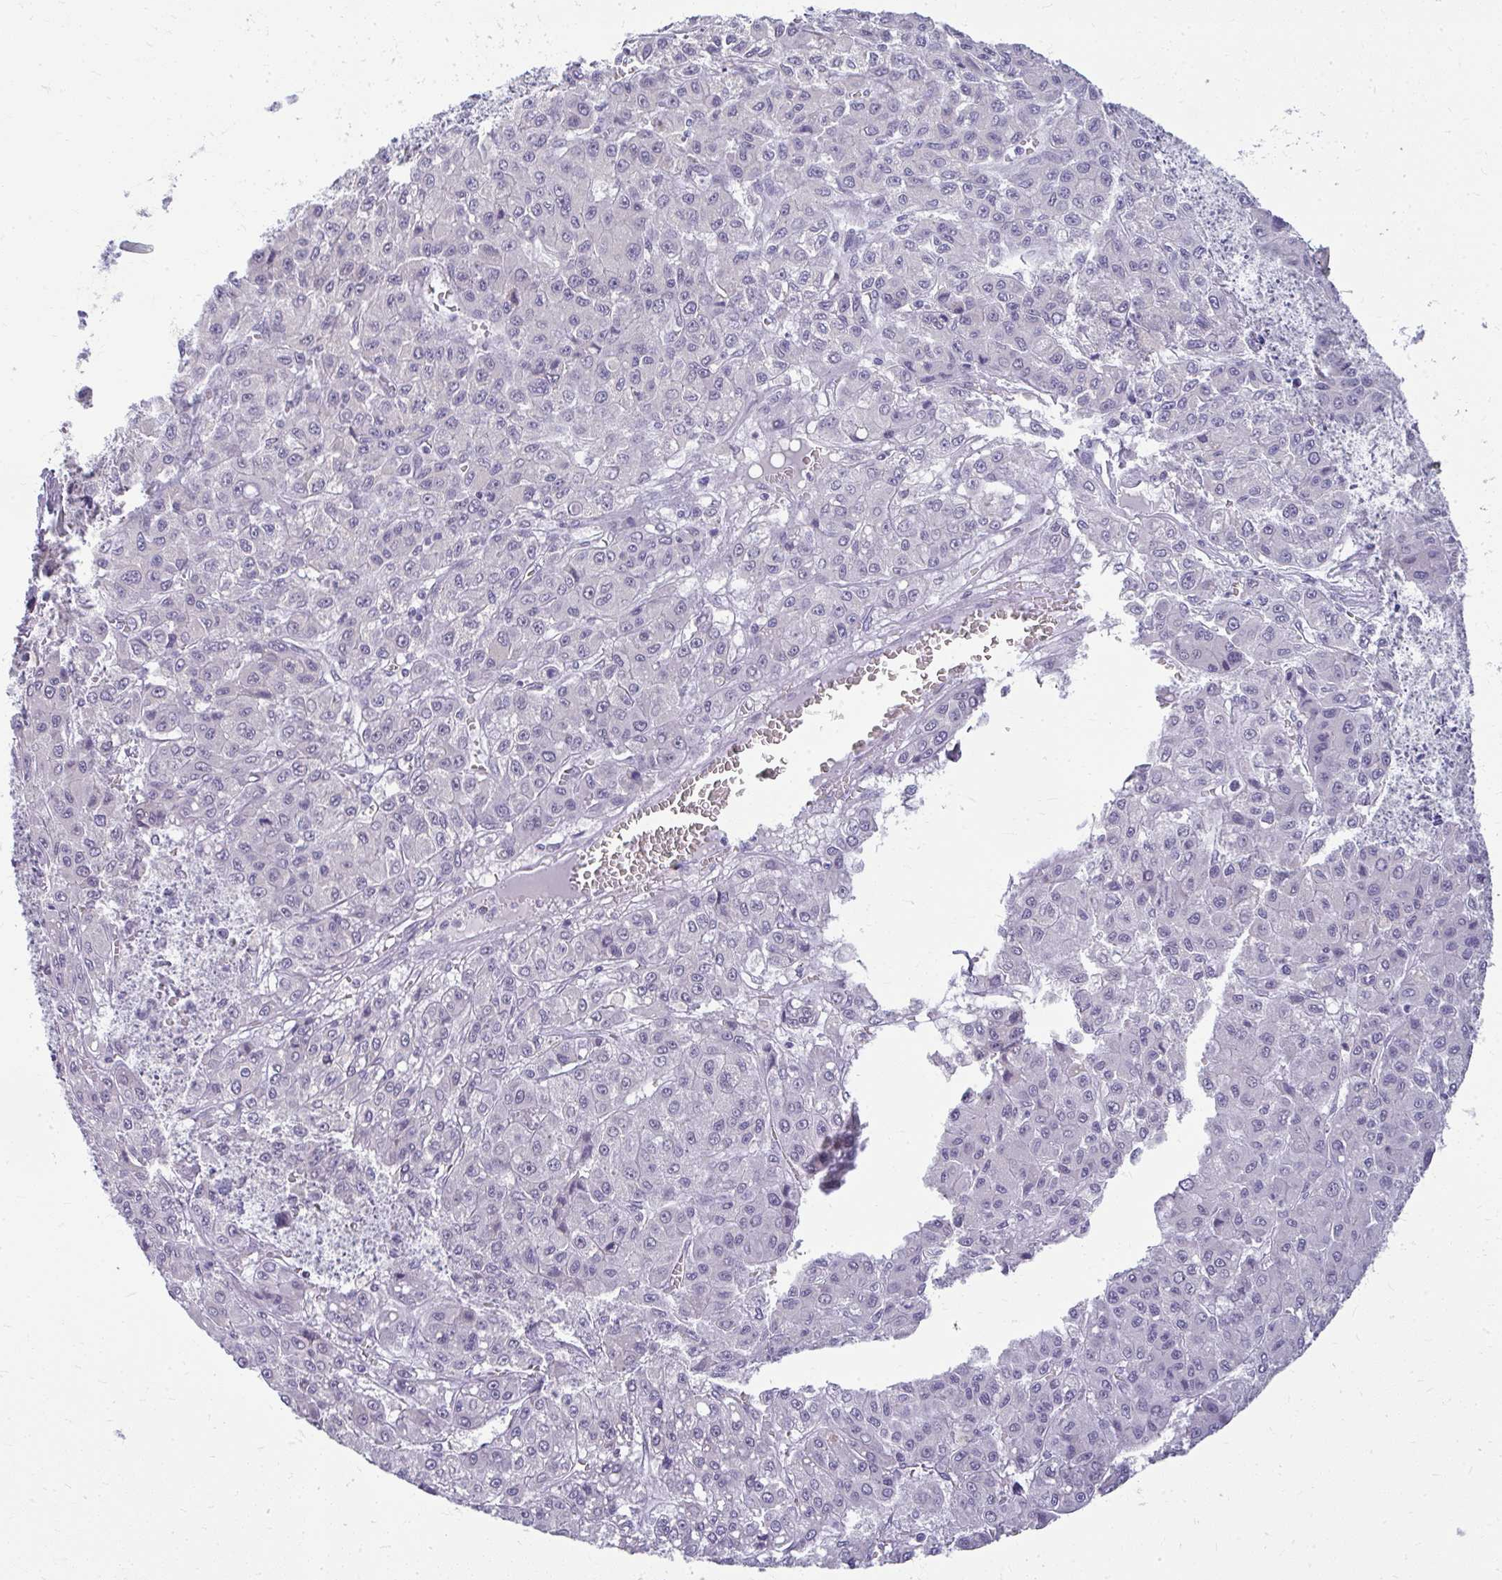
{"staining": {"intensity": "negative", "quantity": "none", "location": "none"}, "tissue": "liver cancer", "cell_type": "Tumor cells", "image_type": "cancer", "snomed": [{"axis": "morphology", "description": "Carcinoma, Hepatocellular, NOS"}, {"axis": "topography", "description": "Liver"}], "caption": "This is a histopathology image of immunohistochemistry staining of liver cancer (hepatocellular carcinoma), which shows no staining in tumor cells.", "gene": "TEX33", "patient": {"sex": "male", "age": 70}}